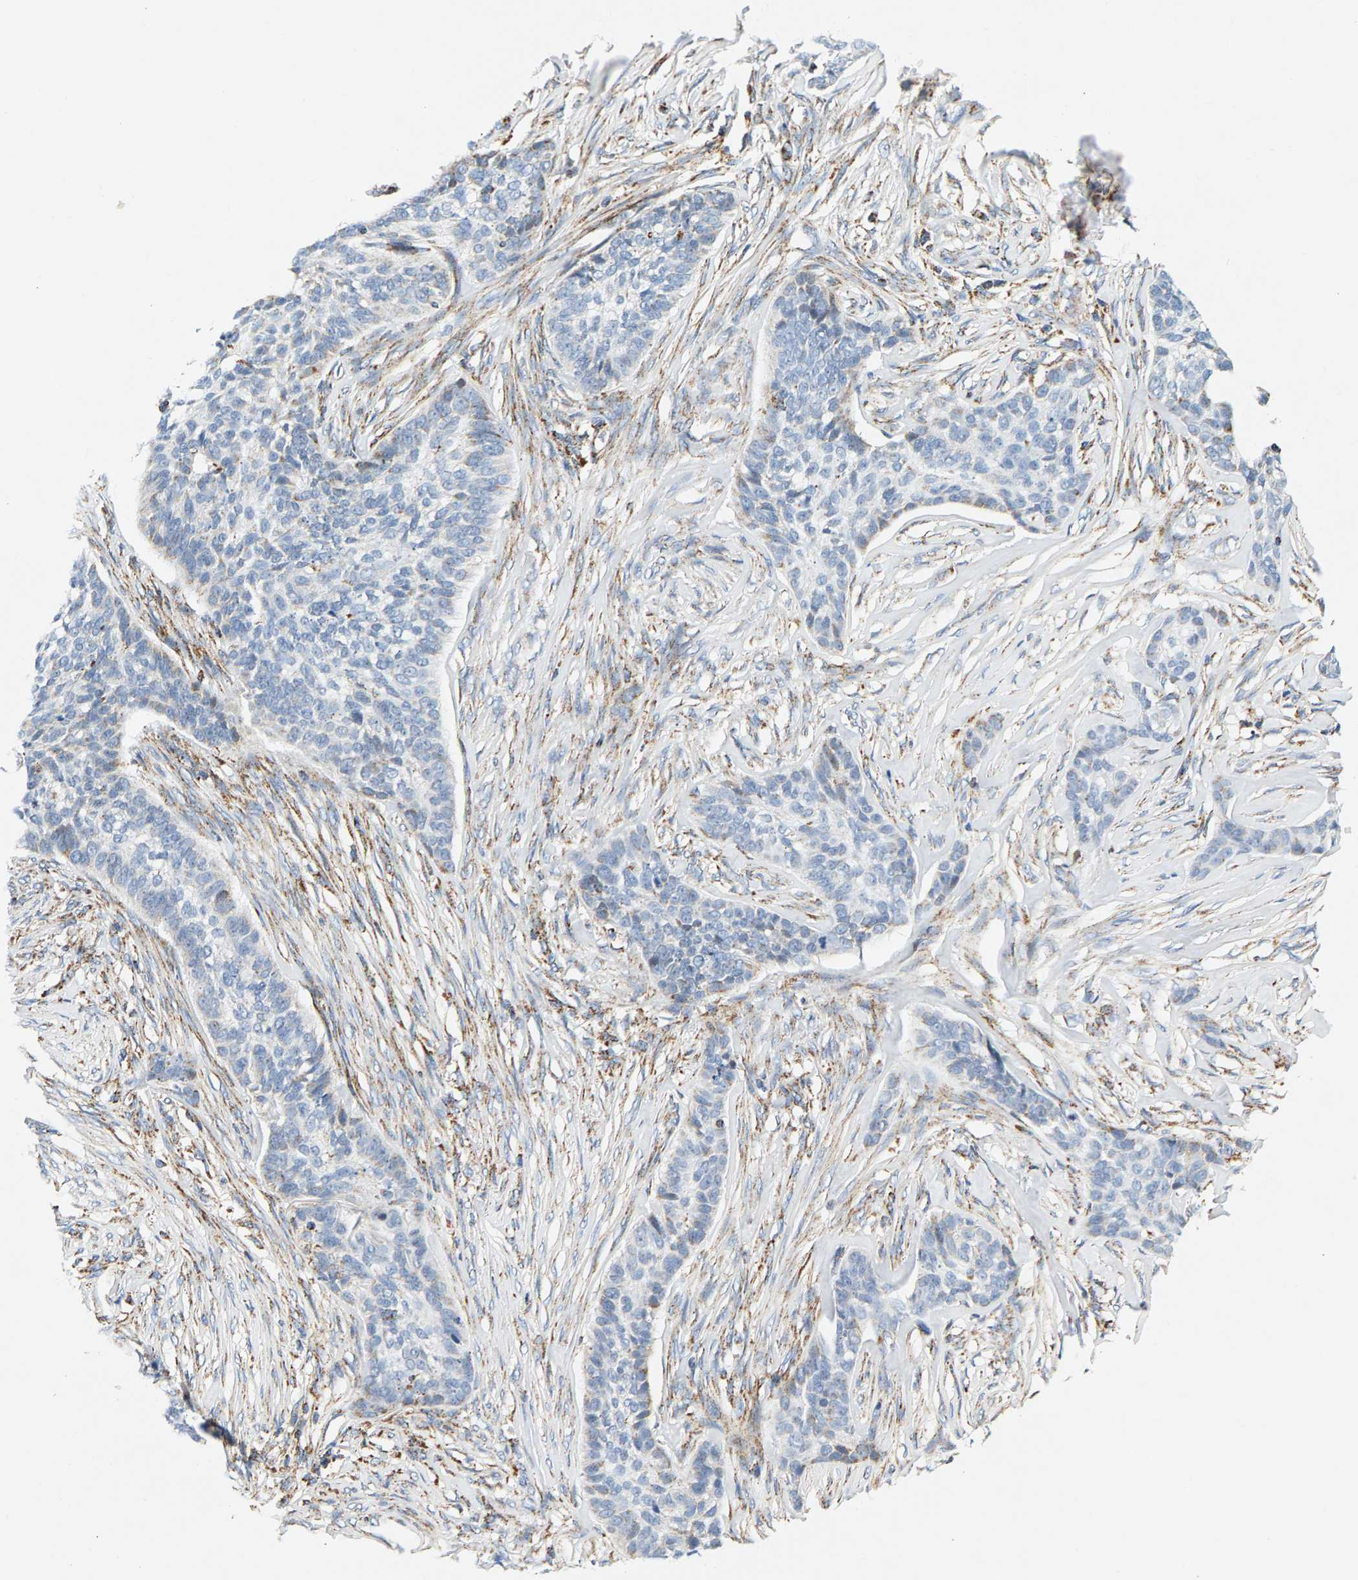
{"staining": {"intensity": "negative", "quantity": "none", "location": "none"}, "tissue": "skin cancer", "cell_type": "Tumor cells", "image_type": "cancer", "snomed": [{"axis": "morphology", "description": "Basal cell carcinoma"}, {"axis": "topography", "description": "Skin"}], "caption": "Protein analysis of skin cancer displays no significant expression in tumor cells.", "gene": "PDE1A", "patient": {"sex": "male", "age": 85}}